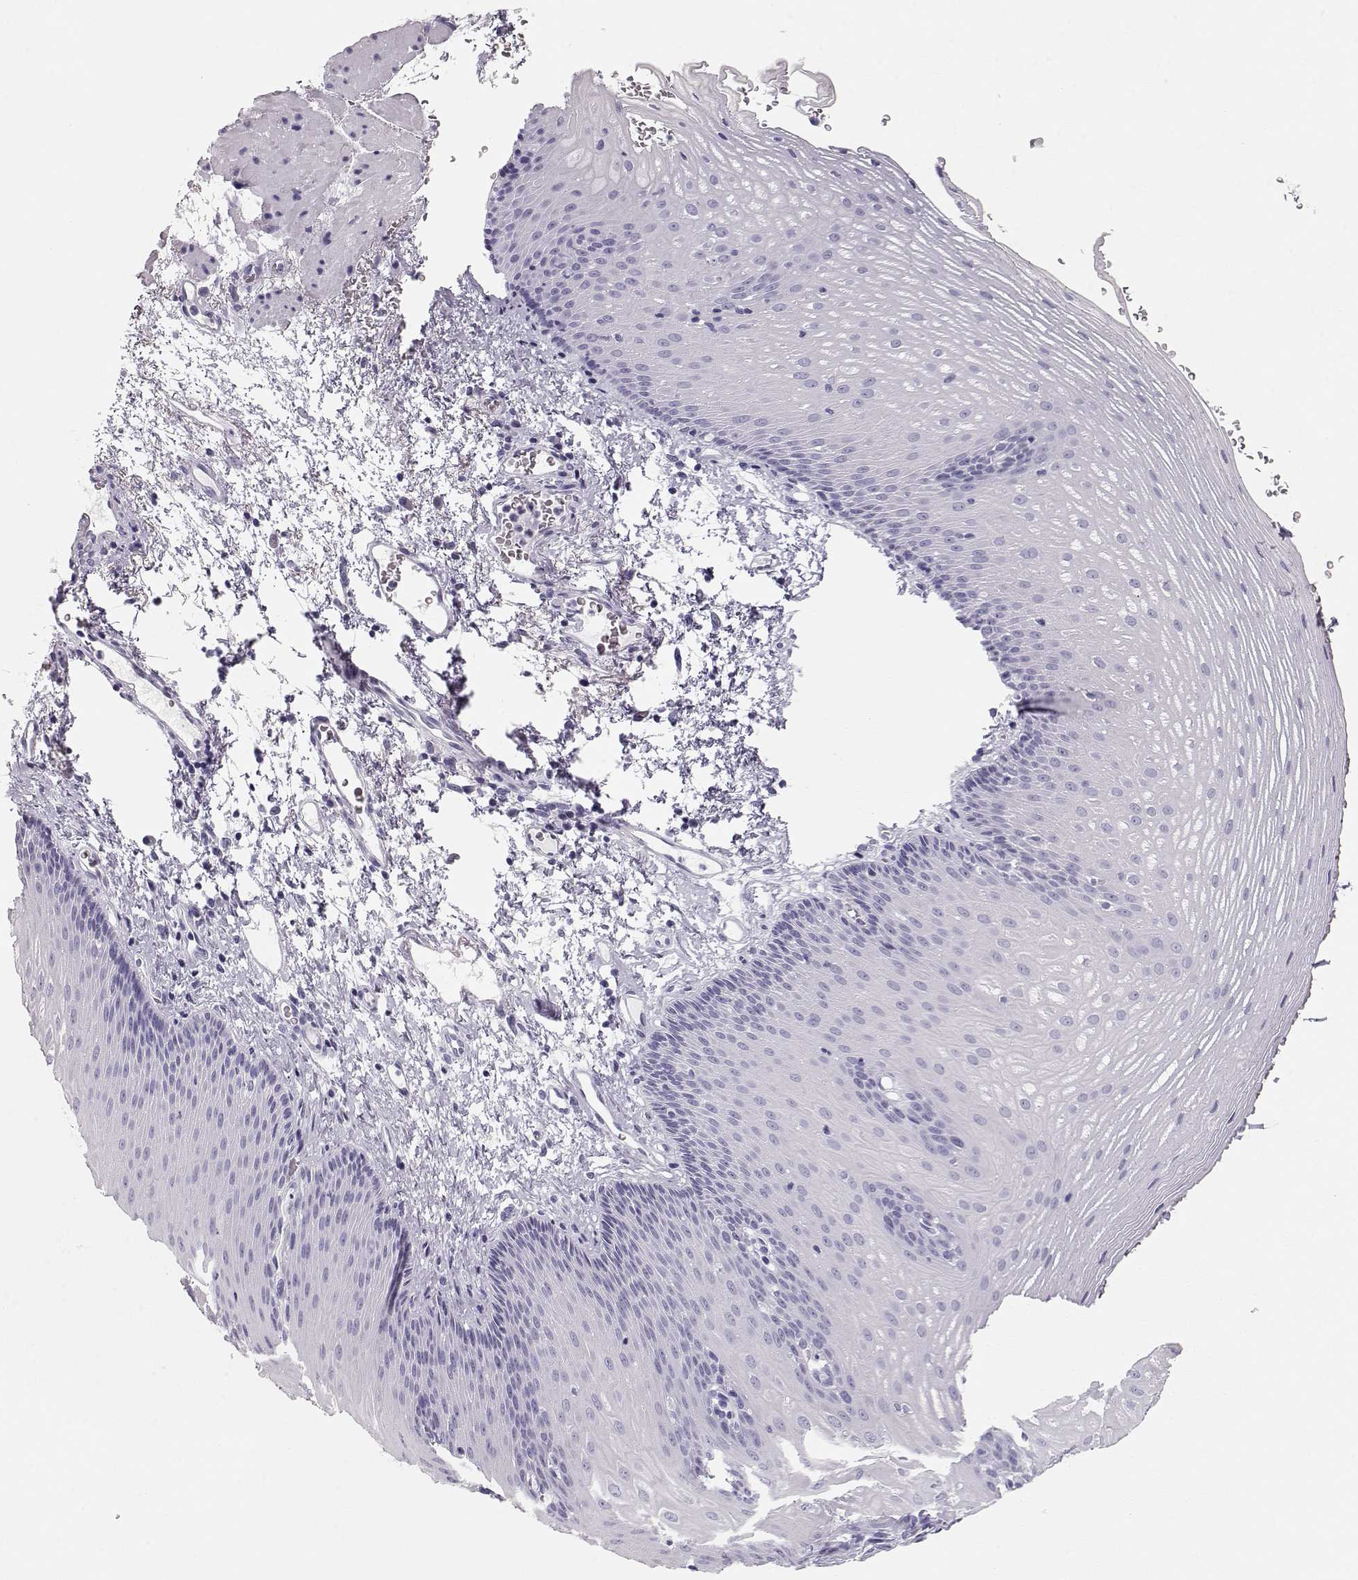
{"staining": {"intensity": "negative", "quantity": "none", "location": "none"}, "tissue": "esophagus", "cell_type": "Squamous epithelial cells", "image_type": "normal", "snomed": [{"axis": "morphology", "description": "Normal tissue, NOS"}, {"axis": "topography", "description": "Esophagus"}], "caption": "Immunohistochemistry (IHC) image of normal esophagus: human esophagus stained with DAB (3,3'-diaminobenzidine) displays no significant protein positivity in squamous epithelial cells. (IHC, brightfield microscopy, high magnification).", "gene": "TKTL1", "patient": {"sex": "male", "age": 76}}